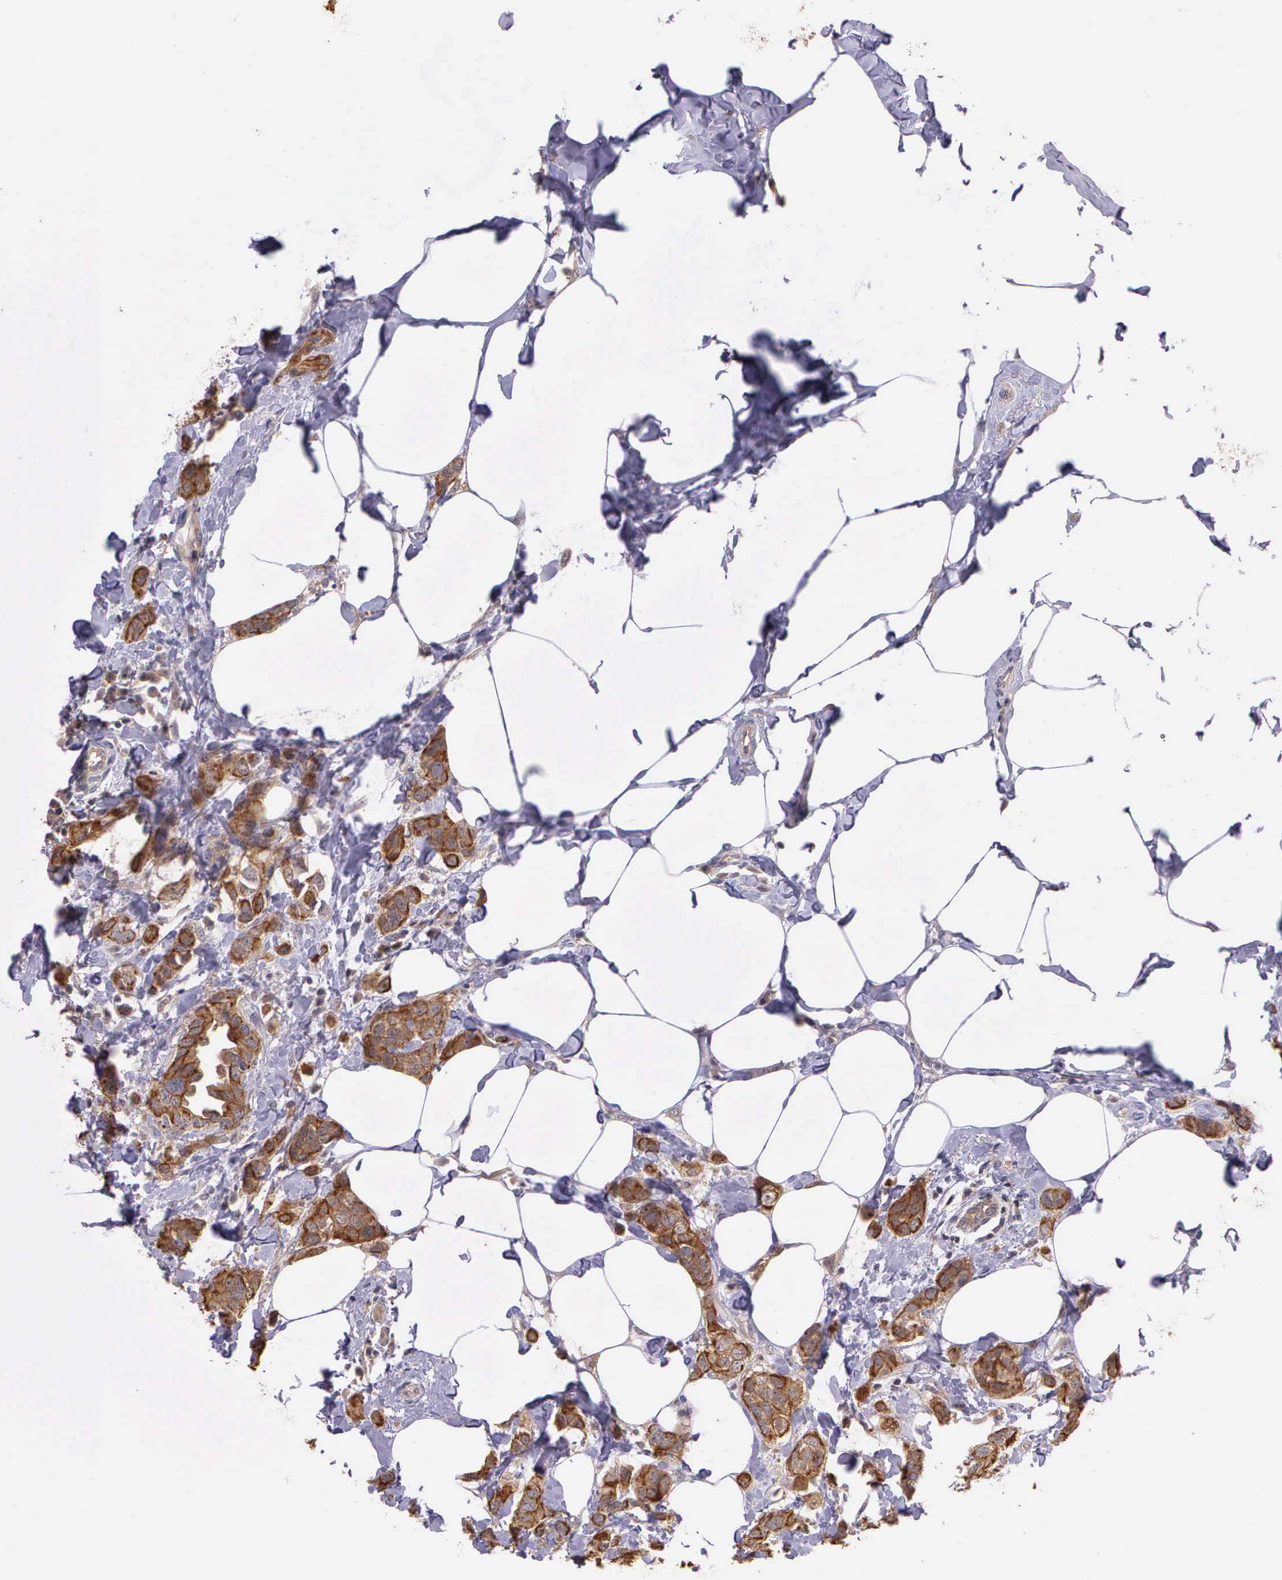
{"staining": {"intensity": "moderate", "quantity": ">75%", "location": "cytoplasmic/membranous"}, "tissue": "breast cancer", "cell_type": "Tumor cells", "image_type": "cancer", "snomed": [{"axis": "morphology", "description": "Normal tissue, NOS"}, {"axis": "morphology", "description": "Duct carcinoma"}, {"axis": "topography", "description": "Breast"}], "caption": "Breast cancer (infiltrating ductal carcinoma) was stained to show a protein in brown. There is medium levels of moderate cytoplasmic/membranous expression in approximately >75% of tumor cells.", "gene": "IGBP1", "patient": {"sex": "female", "age": 50}}